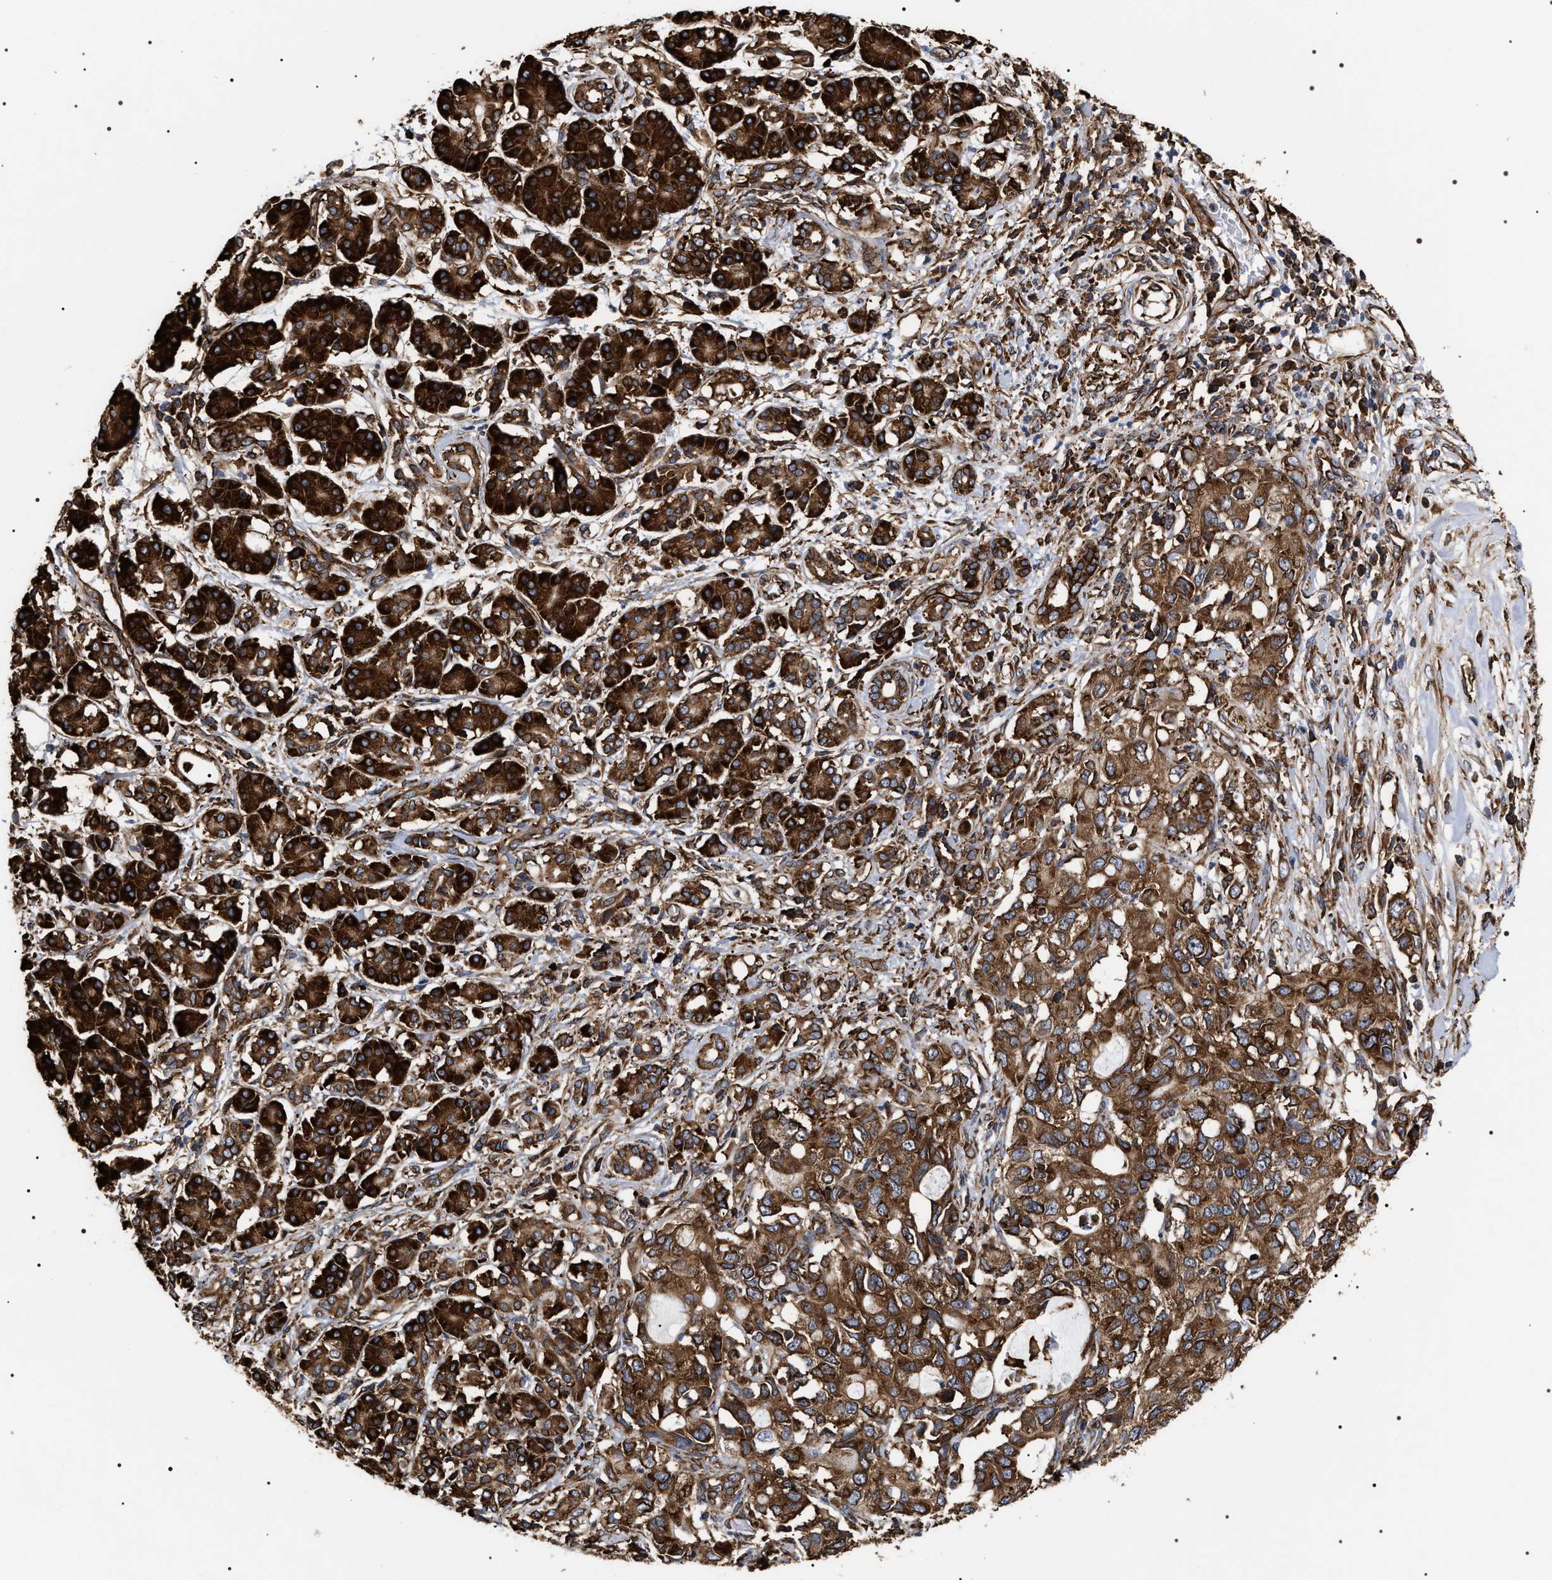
{"staining": {"intensity": "strong", "quantity": ">75%", "location": "cytoplasmic/membranous"}, "tissue": "pancreatic cancer", "cell_type": "Tumor cells", "image_type": "cancer", "snomed": [{"axis": "morphology", "description": "Adenocarcinoma, NOS"}, {"axis": "topography", "description": "Pancreas"}], "caption": "Approximately >75% of tumor cells in human pancreatic cancer (adenocarcinoma) show strong cytoplasmic/membranous protein staining as visualized by brown immunohistochemical staining.", "gene": "SERBP1", "patient": {"sex": "female", "age": 56}}